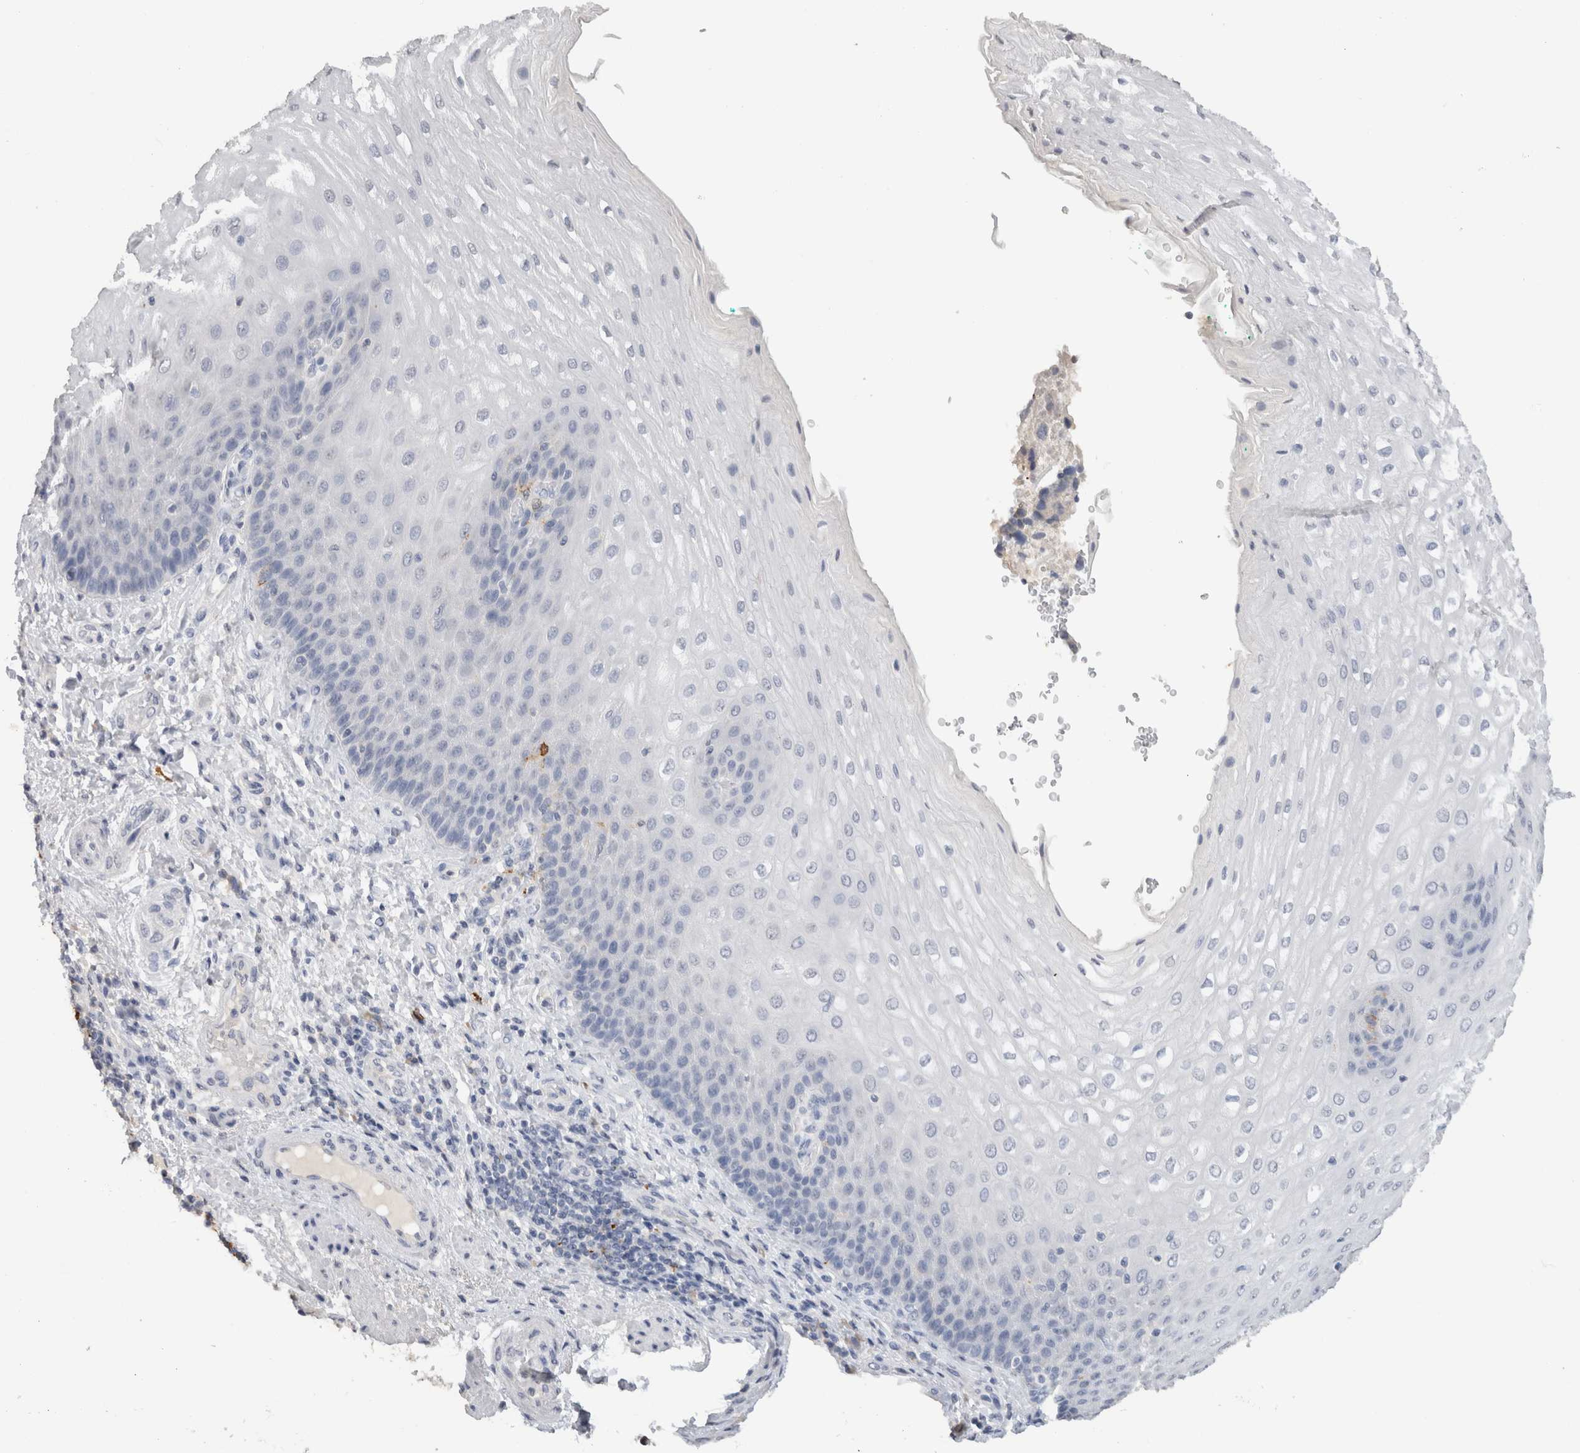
{"staining": {"intensity": "negative", "quantity": "none", "location": "none"}, "tissue": "esophagus", "cell_type": "Squamous epithelial cells", "image_type": "normal", "snomed": [{"axis": "morphology", "description": "Normal tissue, NOS"}, {"axis": "topography", "description": "Esophagus"}], "caption": "DAB immunohistochemical staining of unremarkable esophagus demonstrates no significant staining in squamous epithelial cells.", "gene": "LAMP3", "patient": {"sex": "male", "age": 54}}